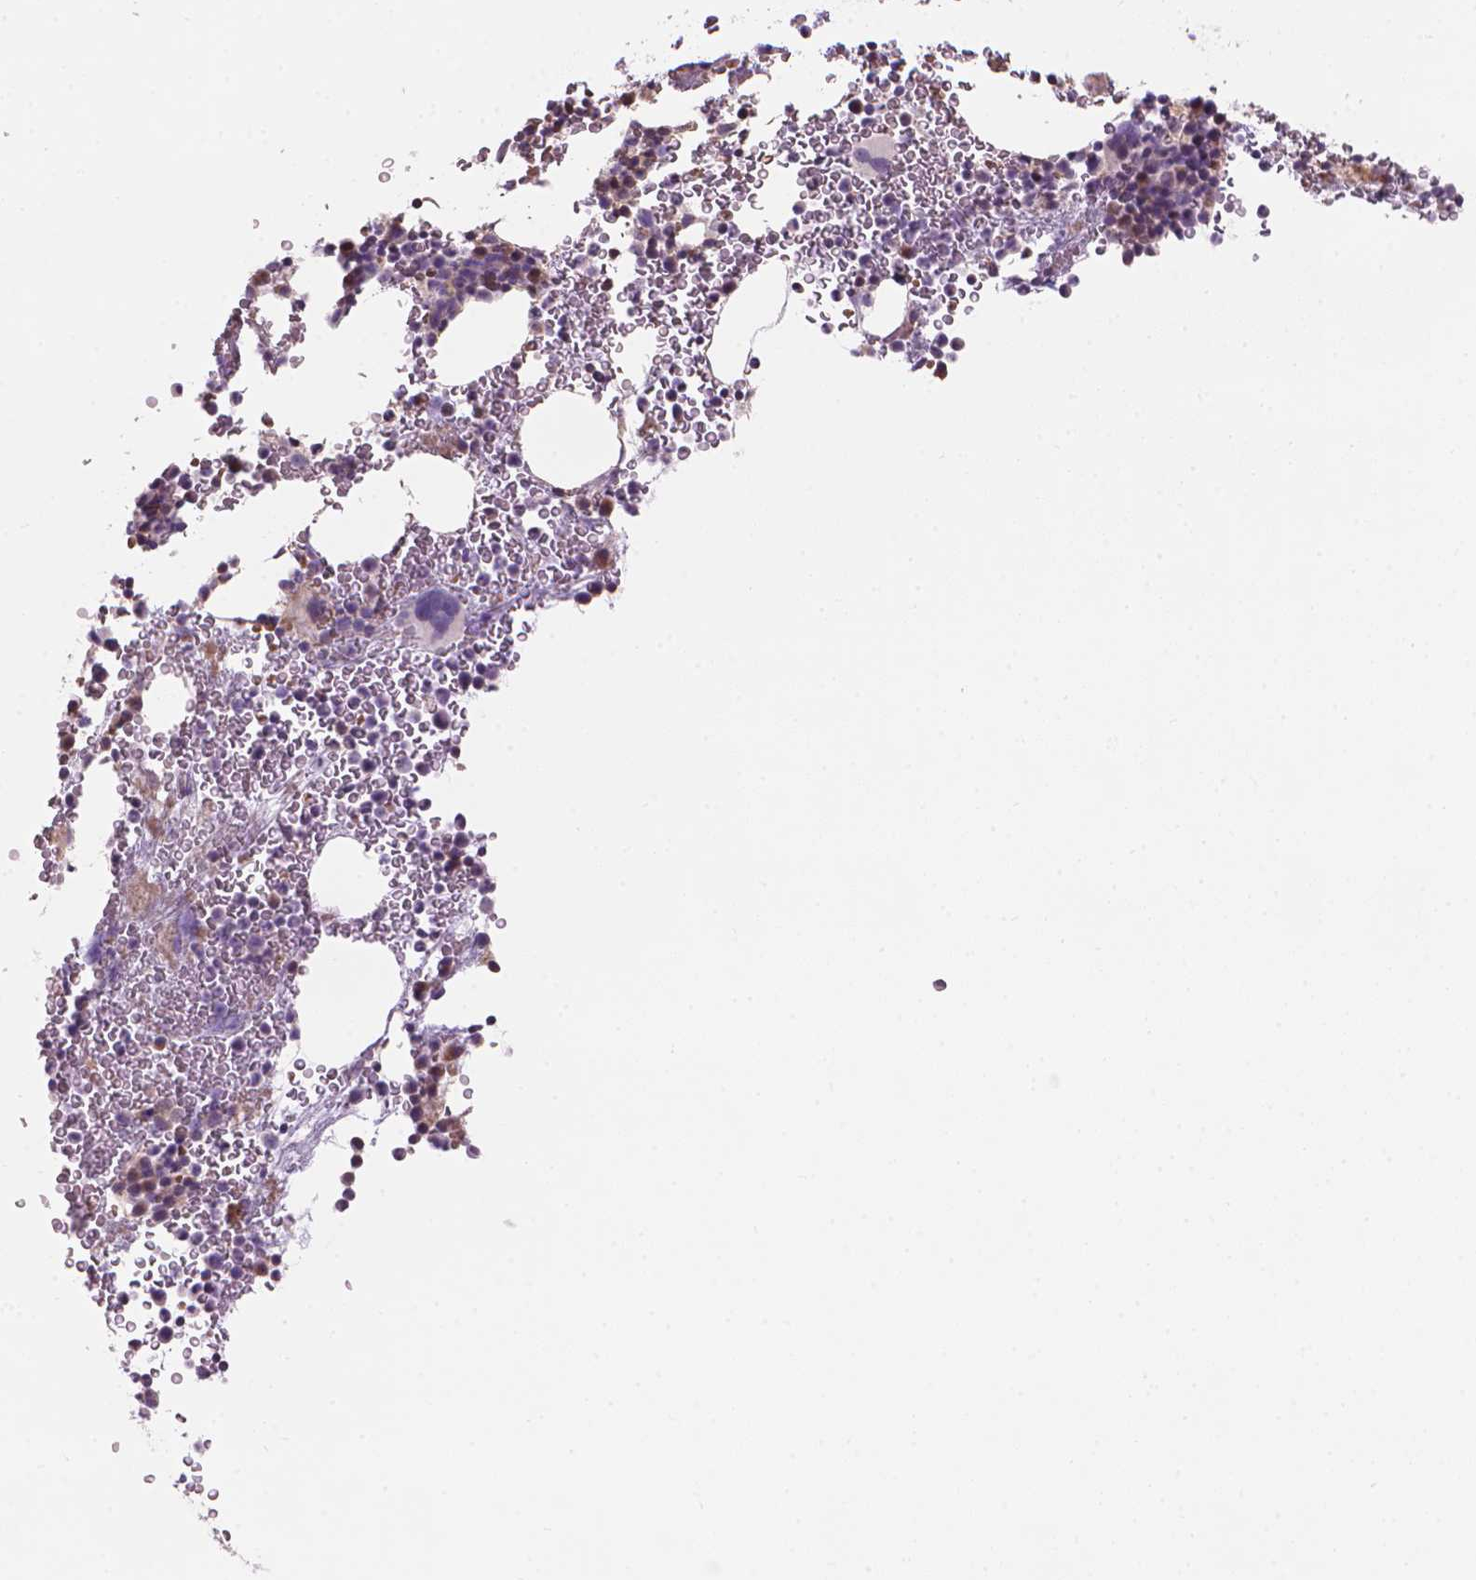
{"staining": {"intensity": "negative", "quantity": "none", "location": "none"}, "tissue": "bone marrow", "cell_type": "Hematopoietic cells", "image_type": "normal", "snomed": [{"axis": "morphology", "description": "Normal tissue, NOS"}, {"axis": "topography", "description": "Bone marrow"}], "caption": "This is an immunohistochemistry histopathology image of unremarkable human bone marrow. There is no expression in hematopoietic cells.", "gene": "IFFO1", "patient": {"sex": "female", "age": 56}}